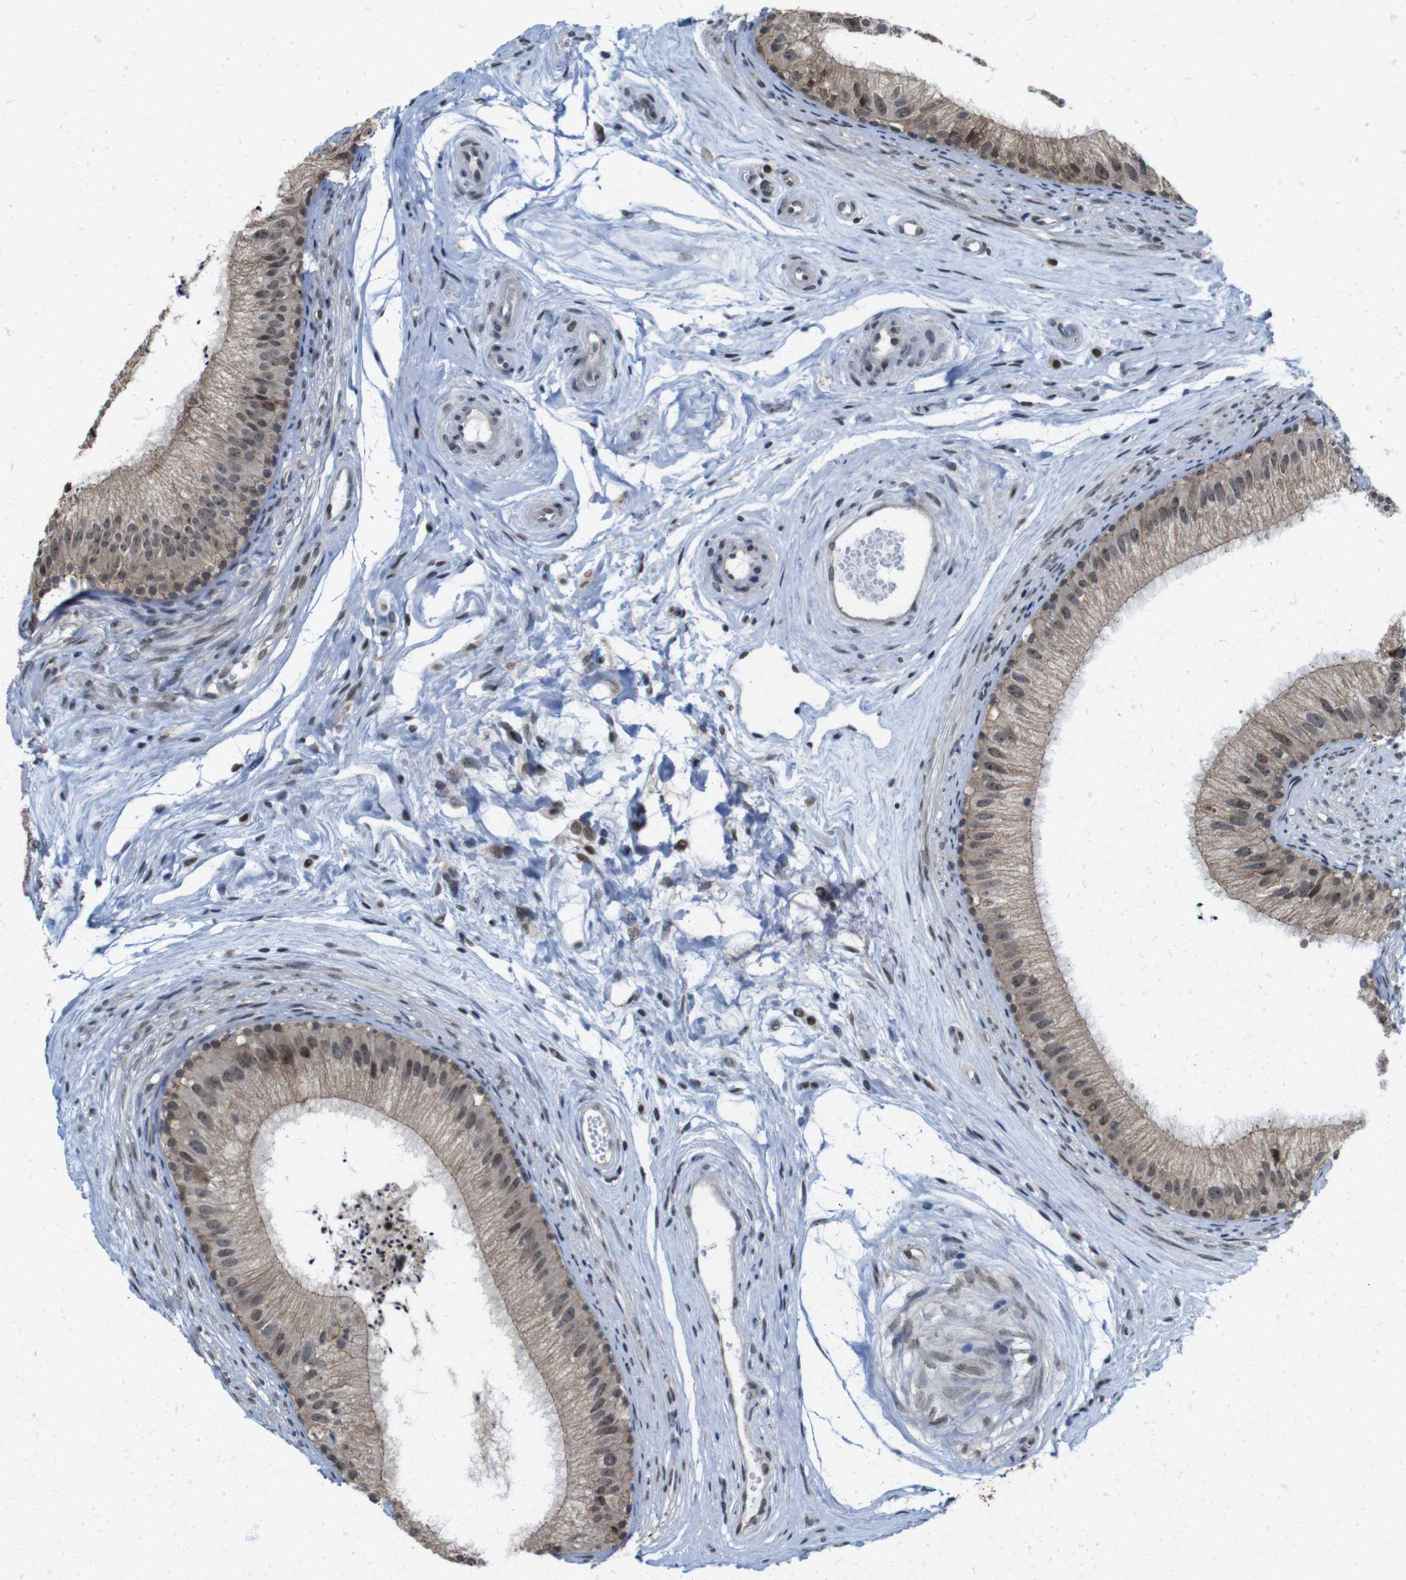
{"staining": {"intensity": "moderate", "quantity": ">75%", "location": "cytoplasmic/membranous,nuclear"}, "tissue": "epididymis", "cell_type": "Glandular cells", "image_type": "normal", "snomed": [{"axis": "morphology", "description": "Normal tissue, NOS"}, {"axis": "topography", "description": "Epididymis"}], "caption": "Immunohistochemical staining of unremarkable epididymis exhibits medium levels of moderate cytoplasmic/membranous,nuclear staining in about >75% of glandular cells.", "gene": "PNMA8A", "patient": {"sex": "male", "age": 56}}